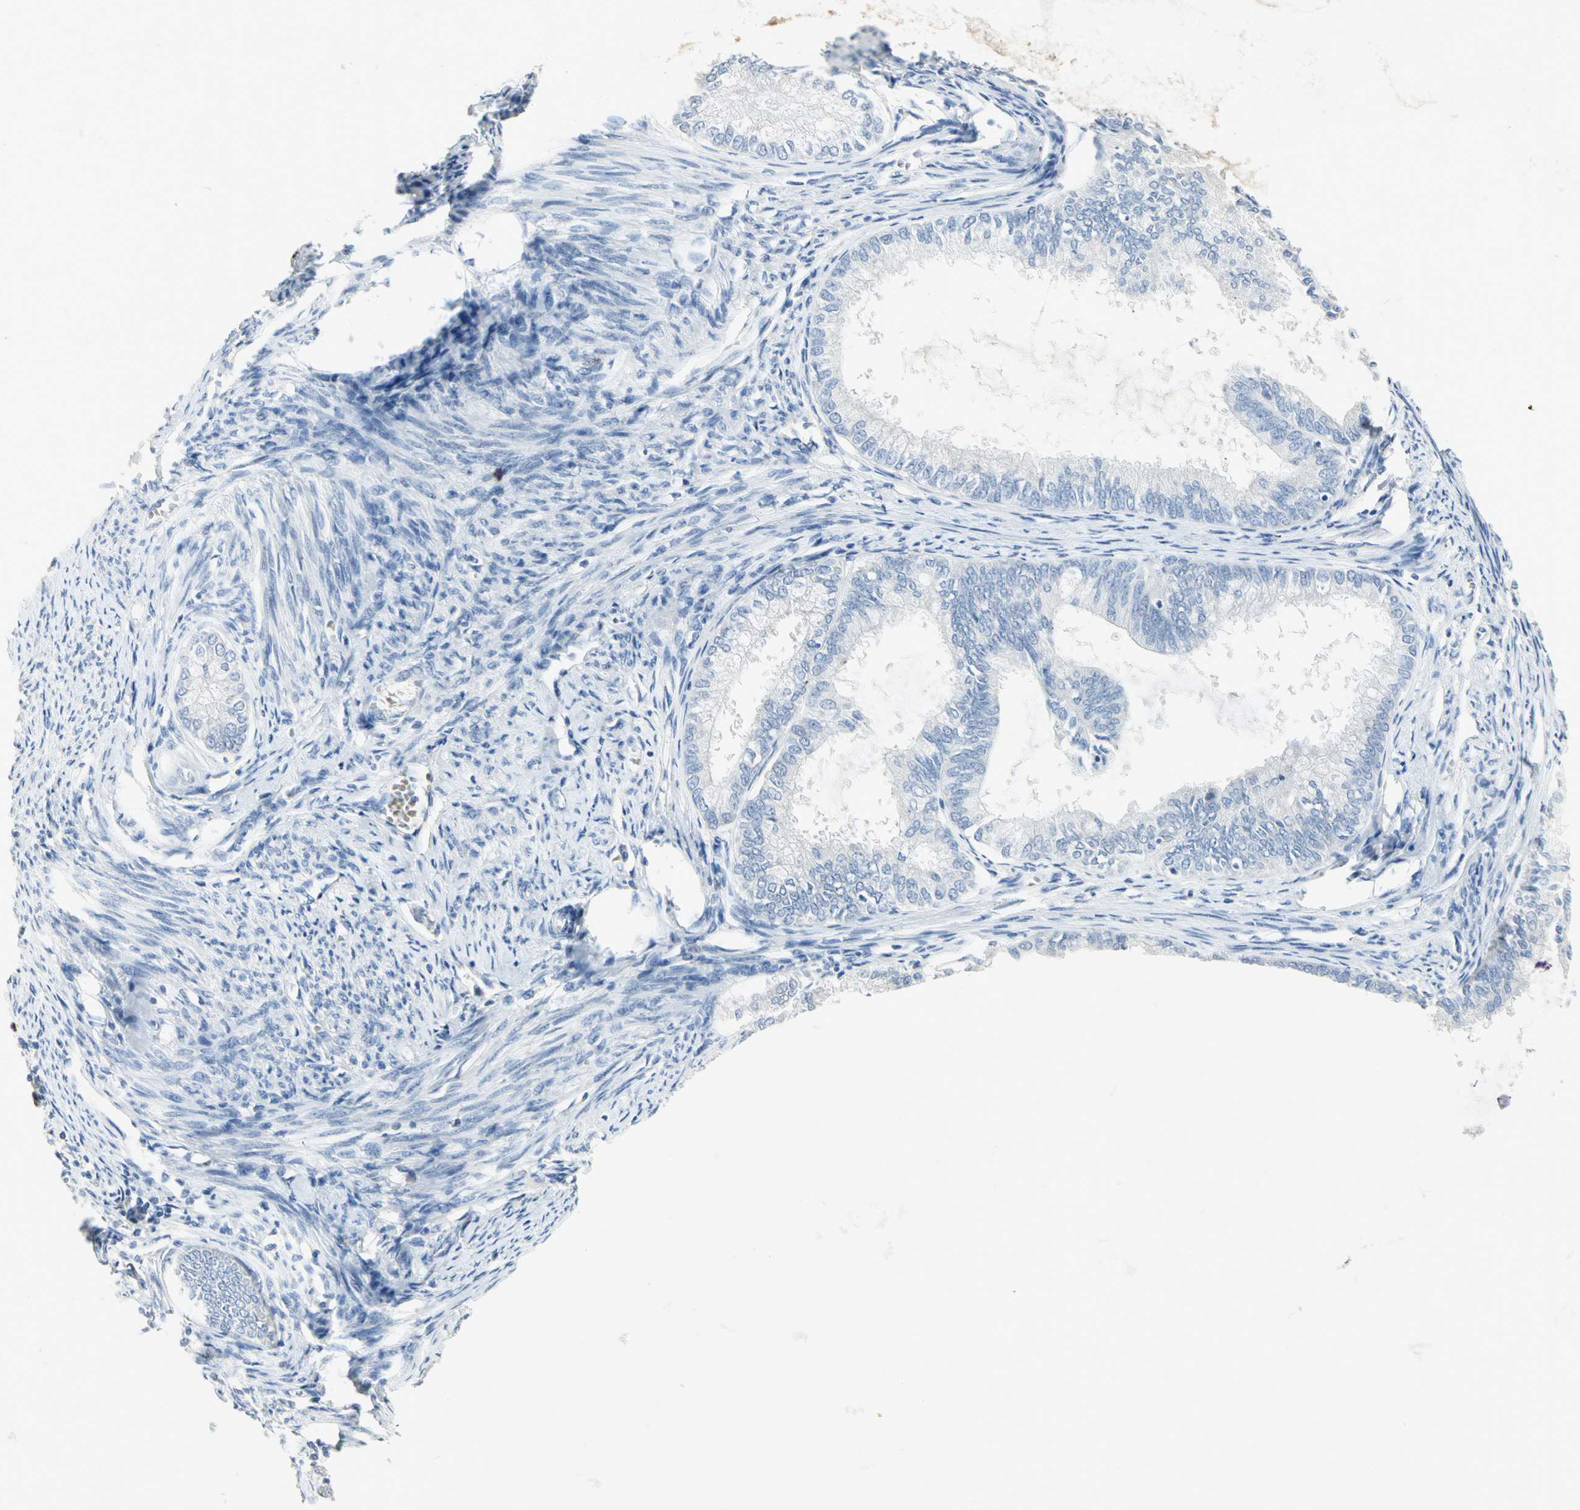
{"staining": {"intensity": "negative", "quantity": "none", "location": "none"}, "tissue": "endometrial cancer", "cell_type": "Tumor cells", "image_type": "cancer", "snomed": [{"axis": "morphology", "description": "Adenocarcinoma, NOS"}, {"axis": "topography", "description": "Endometrium"}], "caption": "Image shows no significant protein positivity in tumor cells of adenocarcinoma (endometrial).", "gene": "BCL6", "patient": {"sex": "female", "age": 86}}